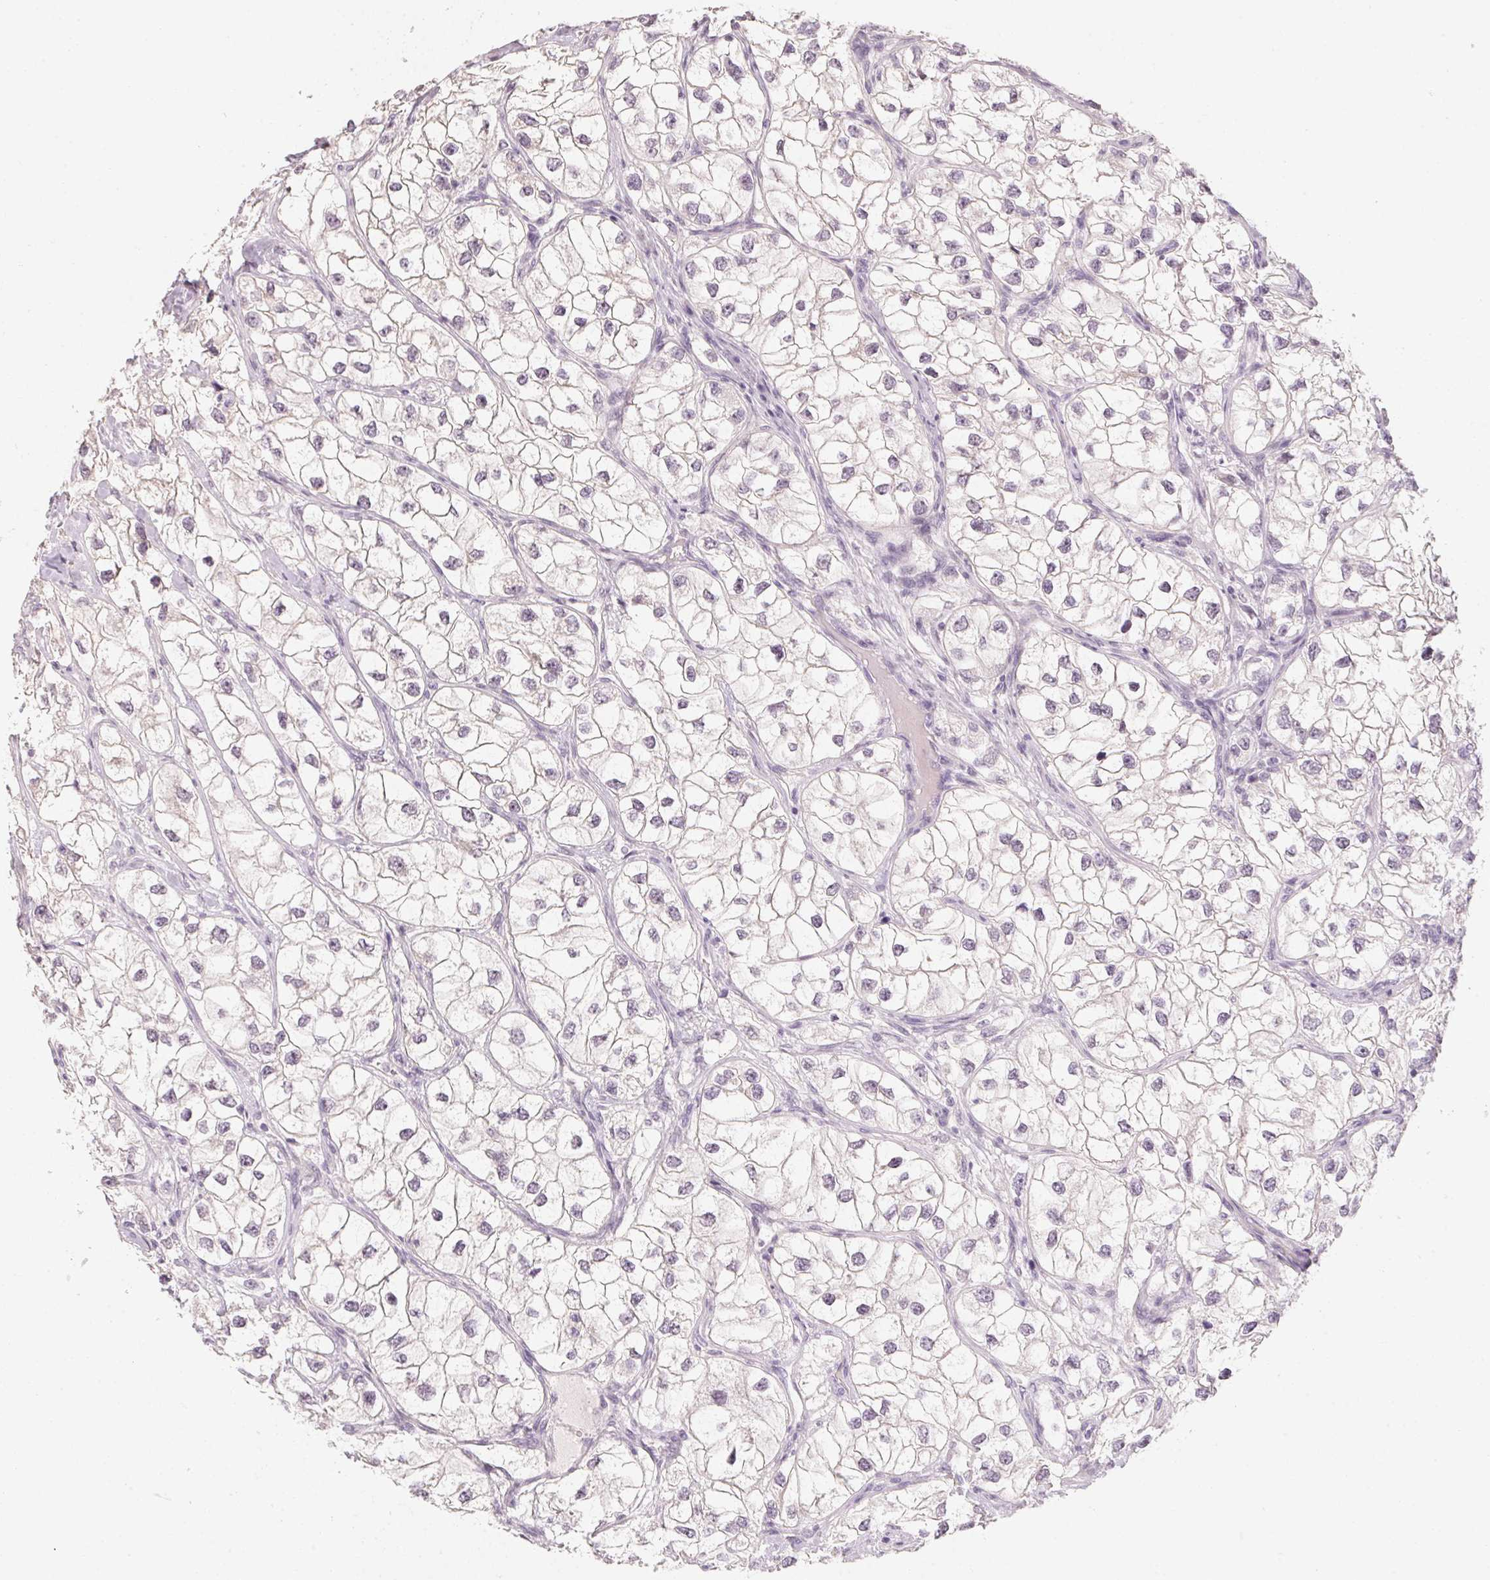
{"staining": {"intensity": "negative", "quantity": "none", "location": "none"}, "tissue": "renal cancer", "cell_type": "Tumor cells", "image_type": "cancer", "snomed": [{"axis": "morphology", "description": "Adenocarcinoma, NOS"}, {"axis": "topography", "description": "Kidney"}], "caption": "IHC photomicrograph of human renal adenocarcinoma stained for a protein (brown), which displays no staining in tumor cells.", "gene": "CAPZA3", "patient": {"sex": "male", "age": 59}}